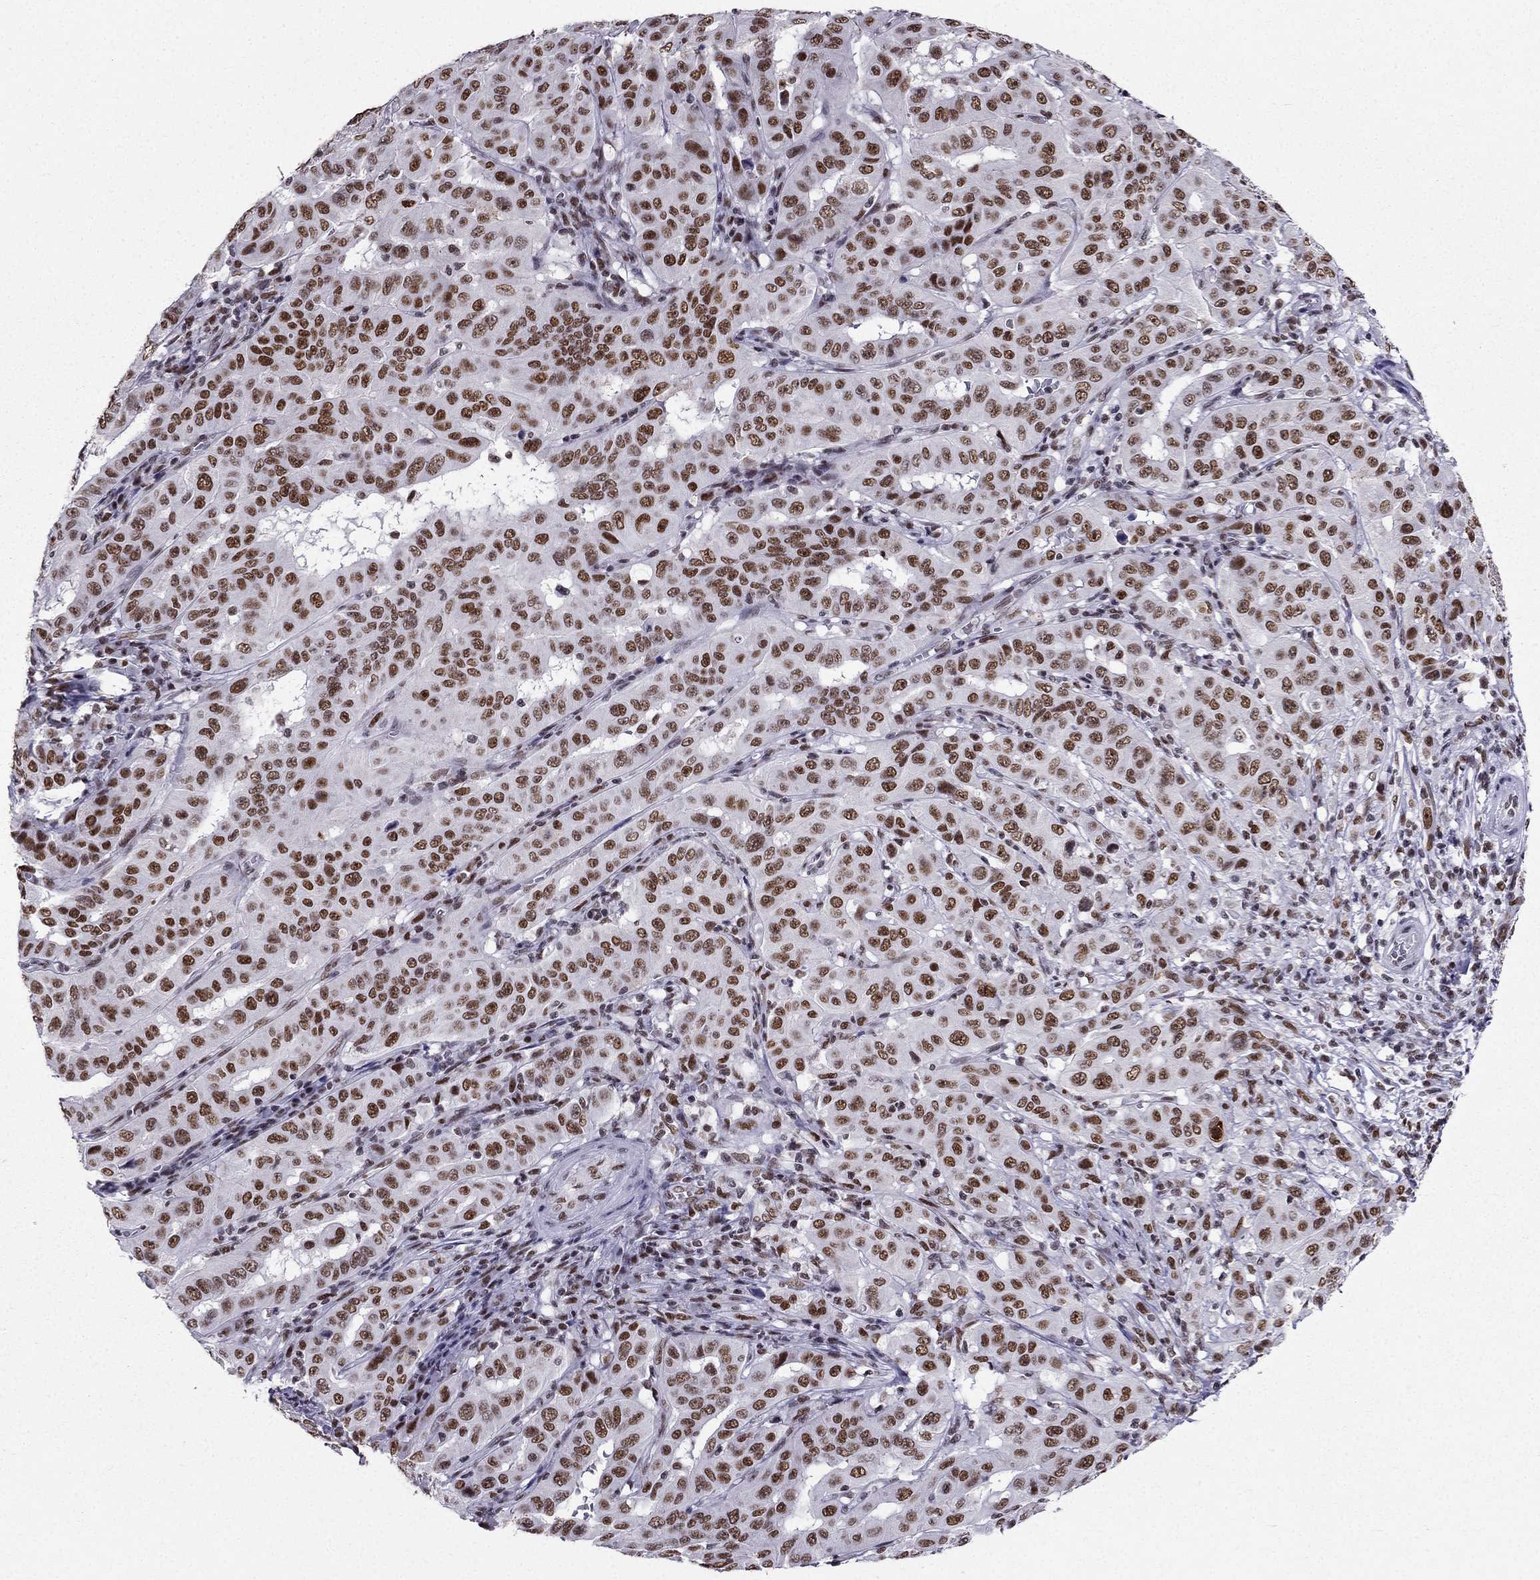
{"staining": {"intensity": "strong", "quantity": "25%-75%", "location": "nuclear"}, "tissue": "pancreatic cancer", "cell_type": "Tumor cells", "image_type": "cancer", "snomed": [{"axis": "morphology", "description": "Adenocarcinoma, NOS"}, {"axis": "topography", "description": "Pancreas"}], "caption": "About 25%-75% of tumor cells in human pancreatic adenocarcinoma exhibit strong nuclear protein expression as visualized by brown immunohistochemical staining.", "gene": "ZNF420", "patient": {"sex": "male", "age": 63}}